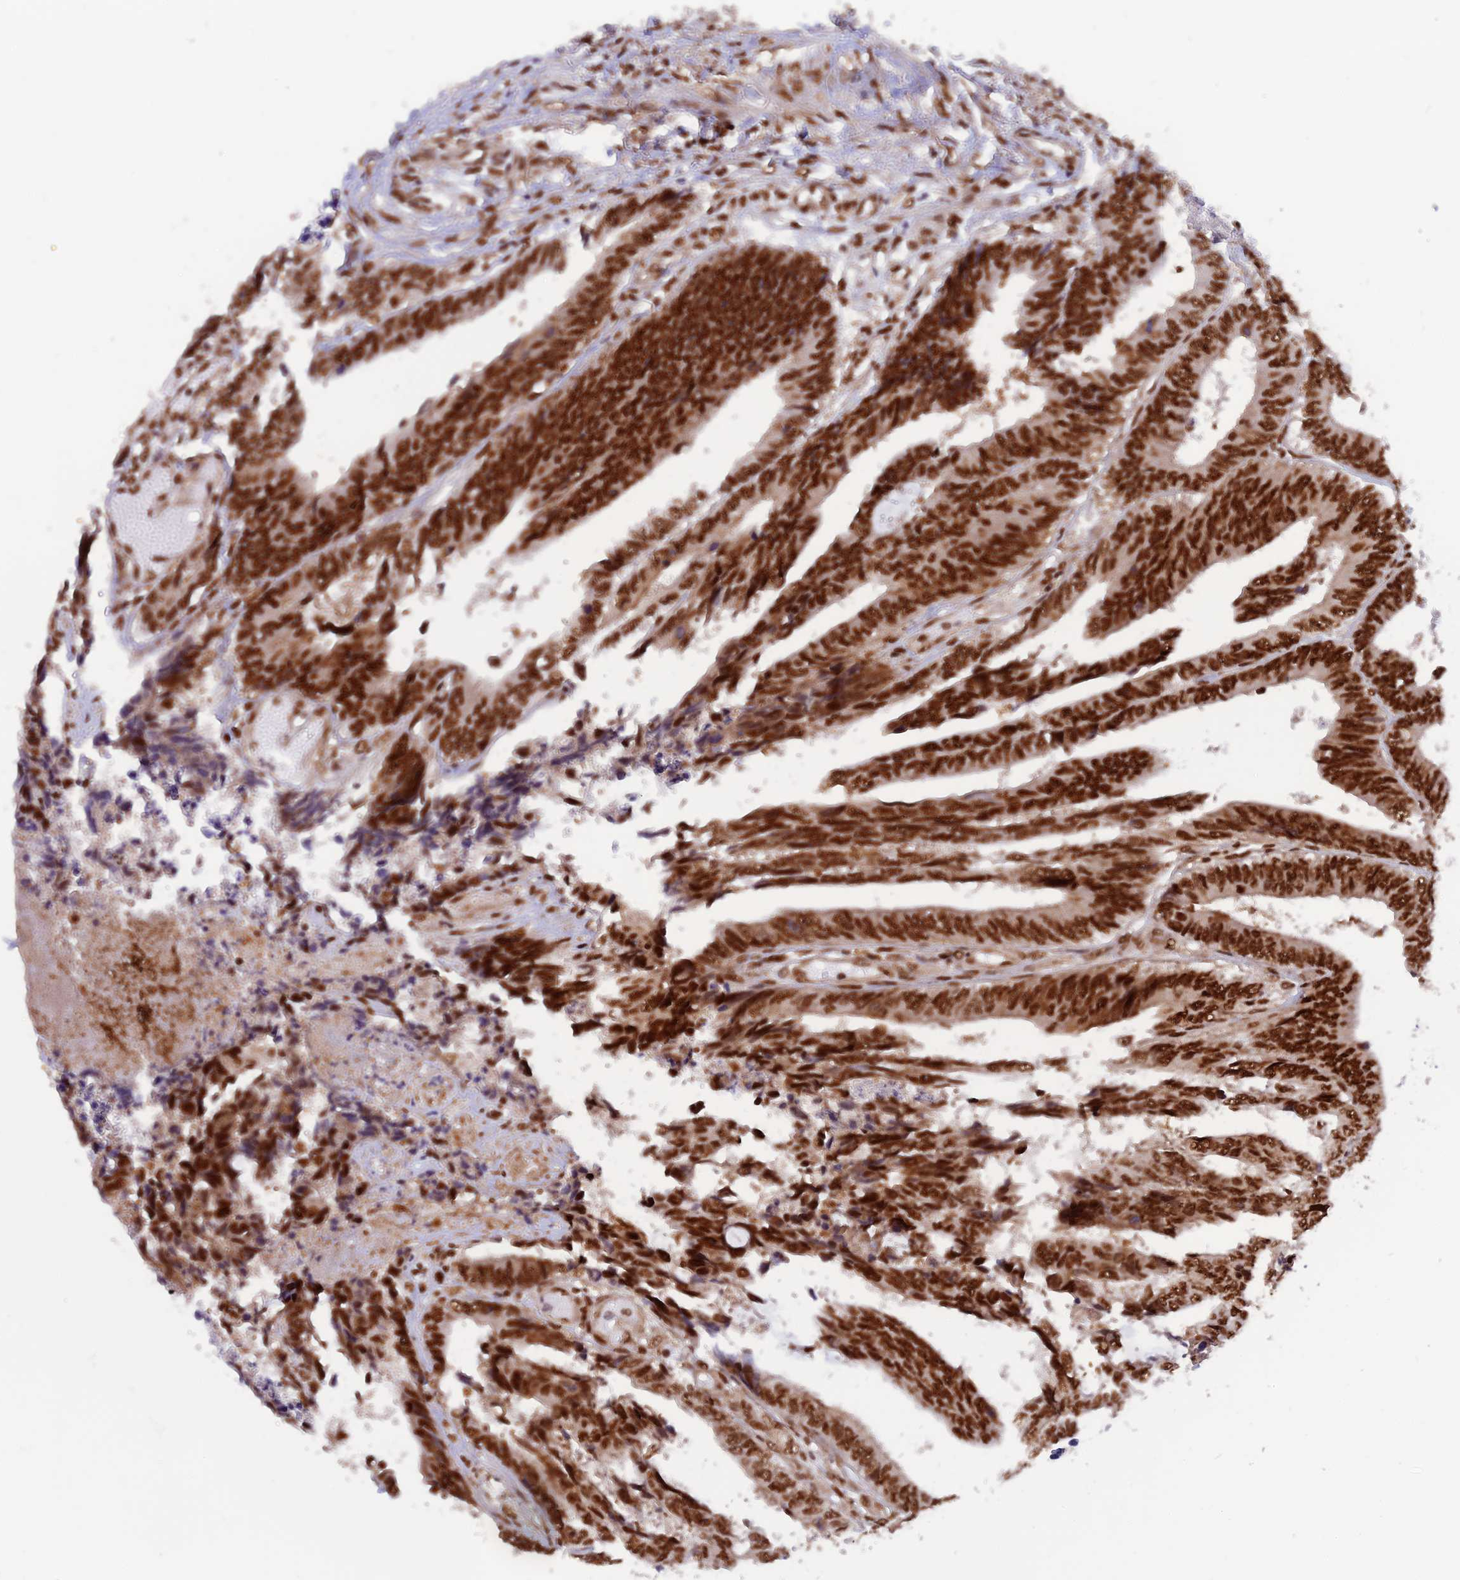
{"staining": {"intensity": "strong", "quantity": ">75%", "location": "nuclear"}, "tissue": "colorectal cancer", "cell_type": "Tumor cells", "image_type": "cancer", "snomed": [{"axis": "morphology", "description": "Adenocarcinoma, NOS"}, {"axis": "topography", "description": "Rectum"}], "caption": "Strong nuclear positivity for a protein is present in about >75% of tumor cells of adenocarcinoma (colorectal) using immunohistochemistry (IHC).", "gene": "RAMAC", "patient": {"sex": "male", "age": 84}}